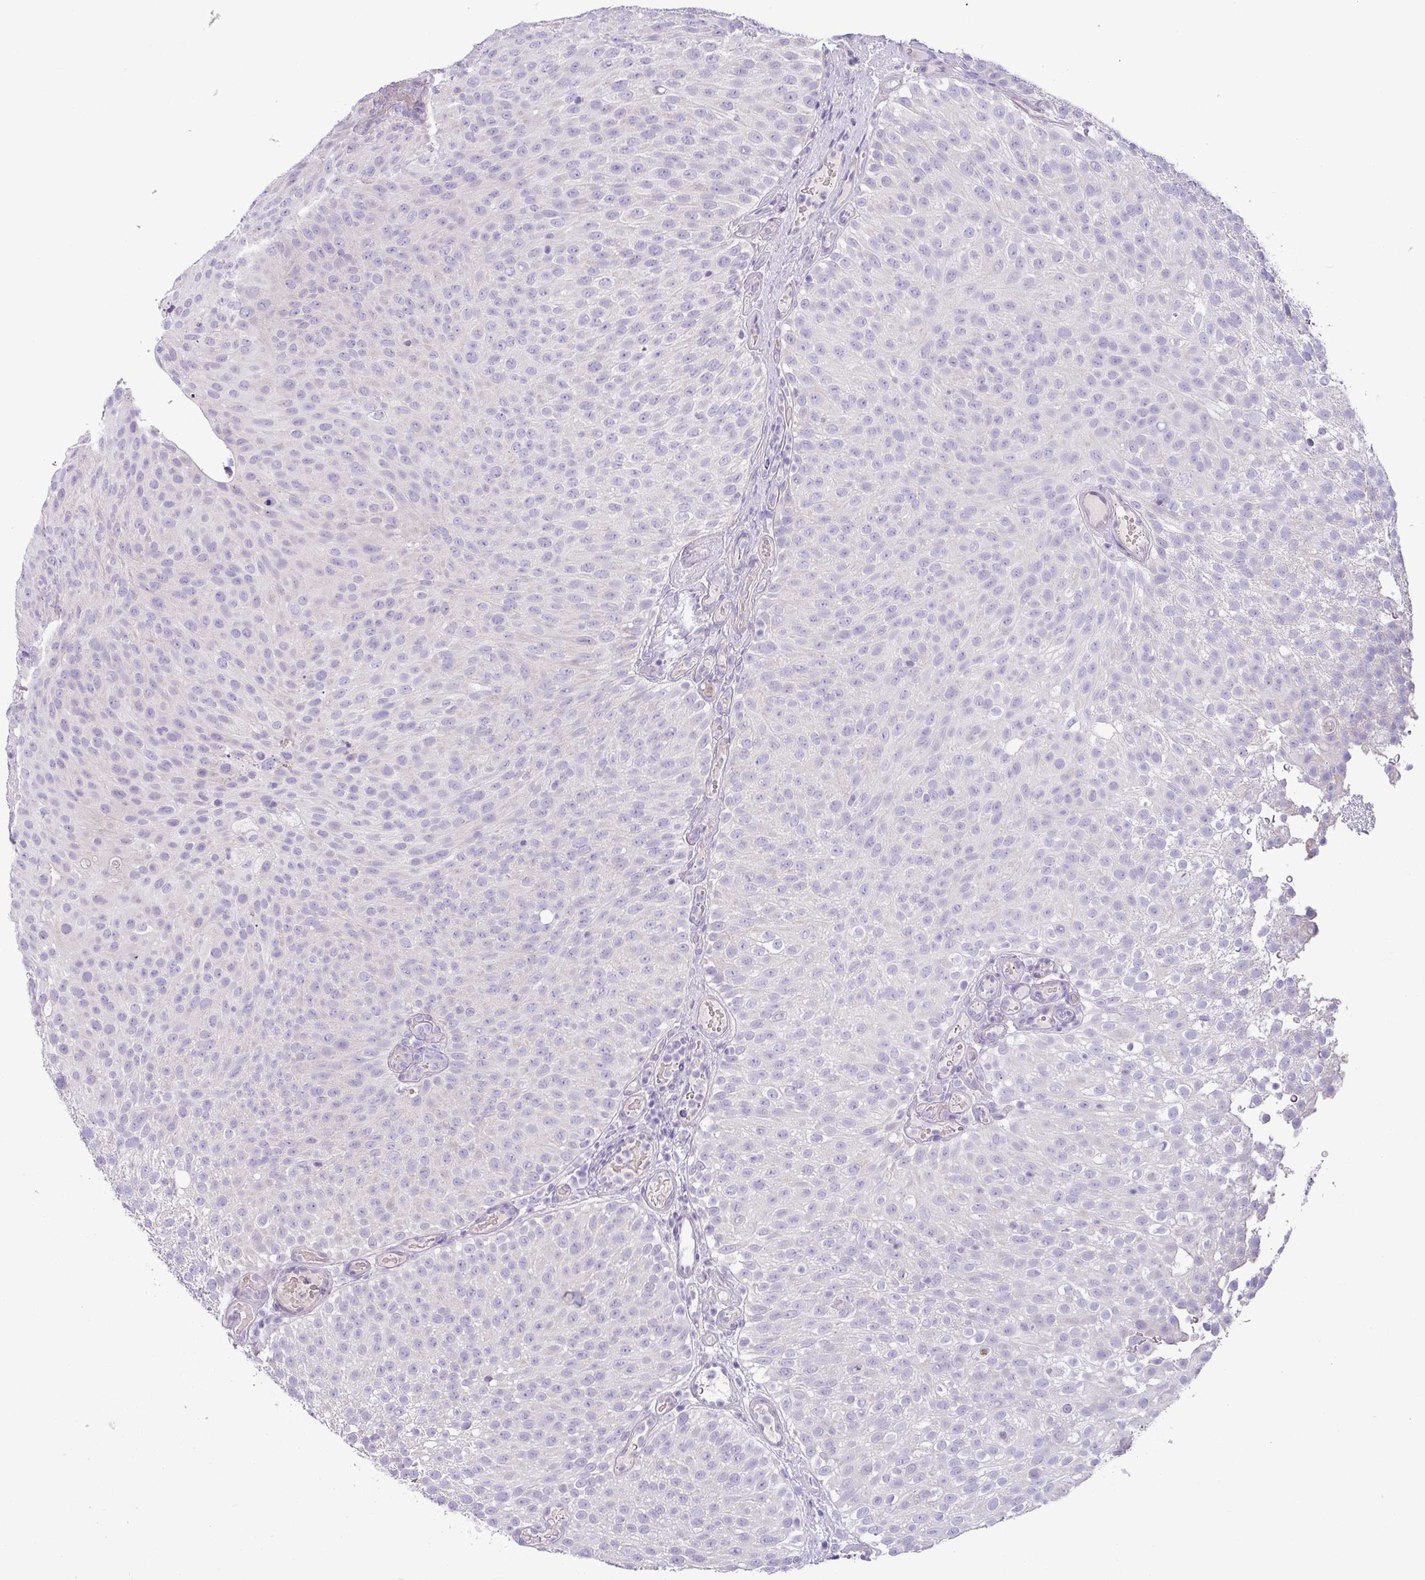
{"staining": {"intensity": "negative", "quantity": "none", "location": "none"}, "tissue": "urothelial cancer", "cell_type": "Tumor cells", "image_type": "cancer", "snomed": [{"axis": "morphology", "description": "Urothelial carcinoma, Low grade"}, {"axis": "topography", "description": "Urinary bladder"}], "caption": "A high-resolution image shows immunohistochemistry staining of urothelial carcinoma (low-grade), which reveals no significant expression in tumor cells.", "gene": "RGS16", "patient": {"sex": "male", "age": 78}}